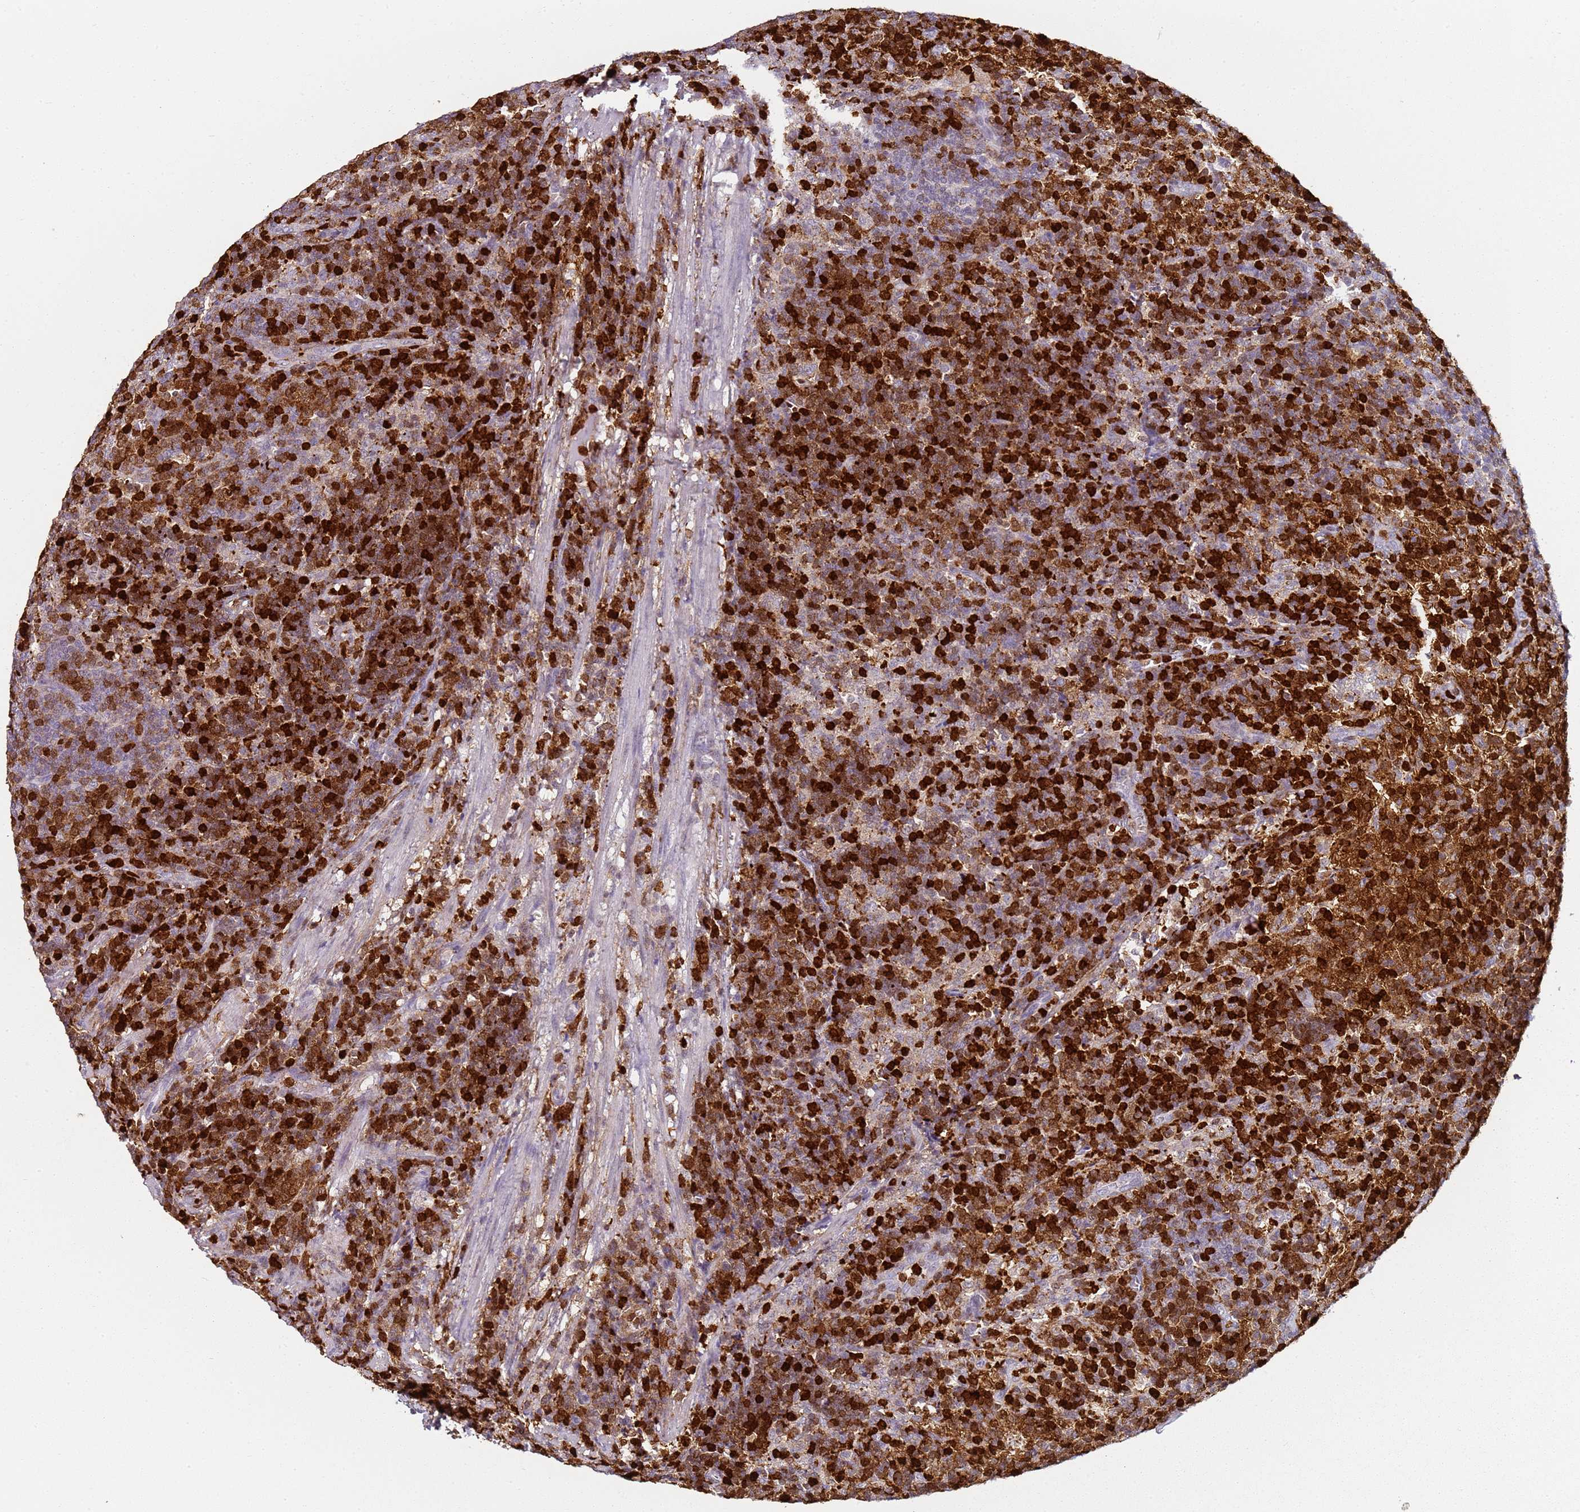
{"staining": {"intensity": "strong", "quantity": "<25%", "location": "cytoplasmic/membranous,nuclear"}, "tissue": "lymph node", "cell_type": "Germinal center cells", "image_type": "normal", "snomed": [{"axis": "morphology", "description": "Normal tissue, NOS"}, {"axis": "topography", "description": "Lymph node"}], "caption": "Germinal center cells demonstrate strong cytoplasmic/membranous,nuclear positivity in approximately <25% of cells in normal lymph node. Immunohistochemistry stains the protein of interest in brown and the nuclei are stained blue.", "gene": "S100A4", "patient": {"sex": "female", "age": 30}}